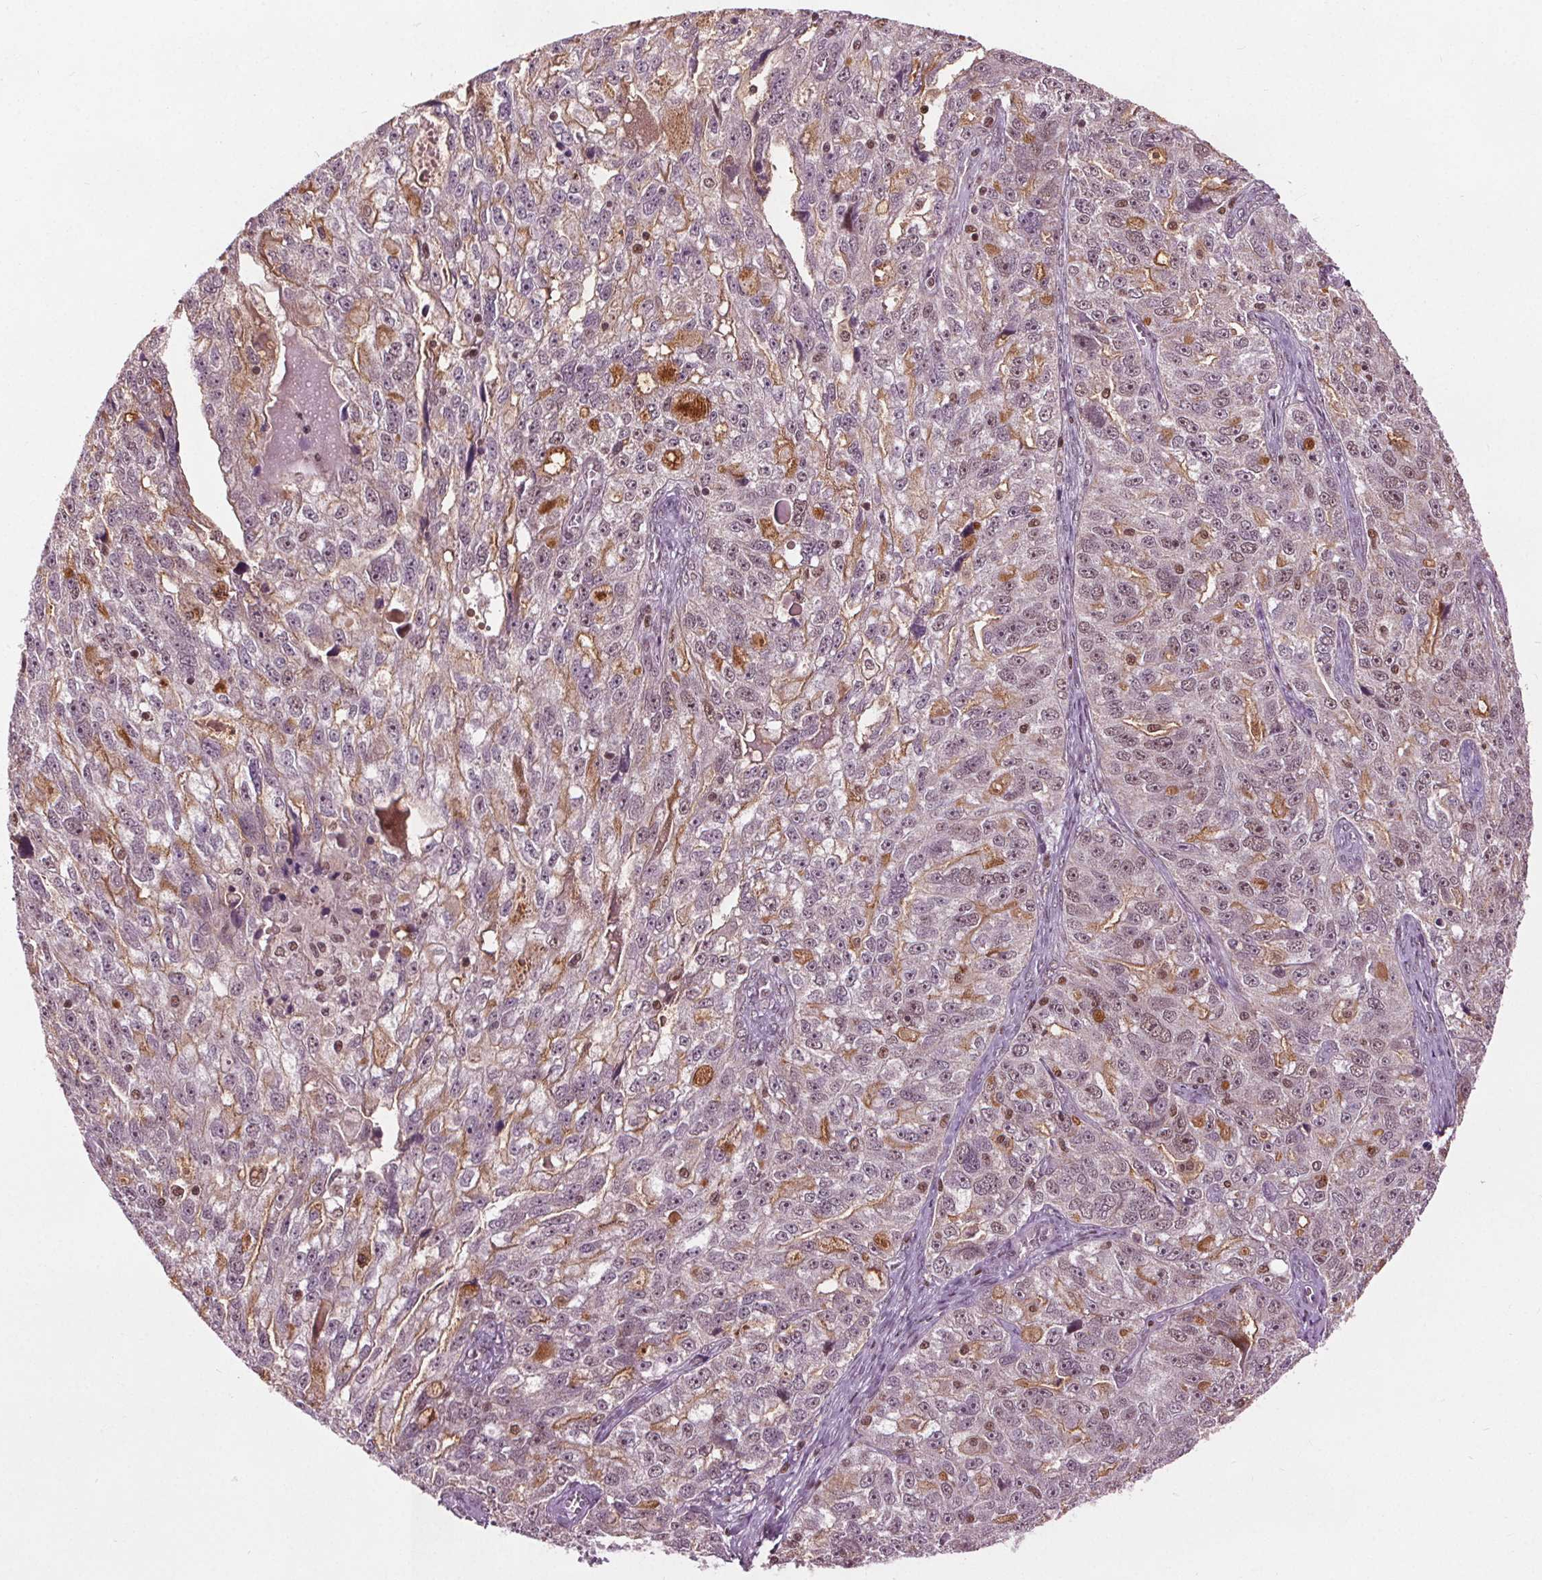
{"staining": {"intensity": "weak", "quantity": "25%-75%", "location": "cytoplasmic/membranous,nuclear"}, "tissue": "ovarian cancer", "cell_type": "Tumor cells", "image_type": "cancer", "snomed": [{"axis": "morphology", "description": "Cystadenocarcinoma, serous, NOS"}, {"axis": "topography", "description": "Ovary"}], "caption": "Tumor cells show weak cytoplasmic/membranous and nuclear positivity in about 25%-75% of cells in ovarian cancer.", "gene": "DDX11", "patient": {"sex": "female", "age": 51}}